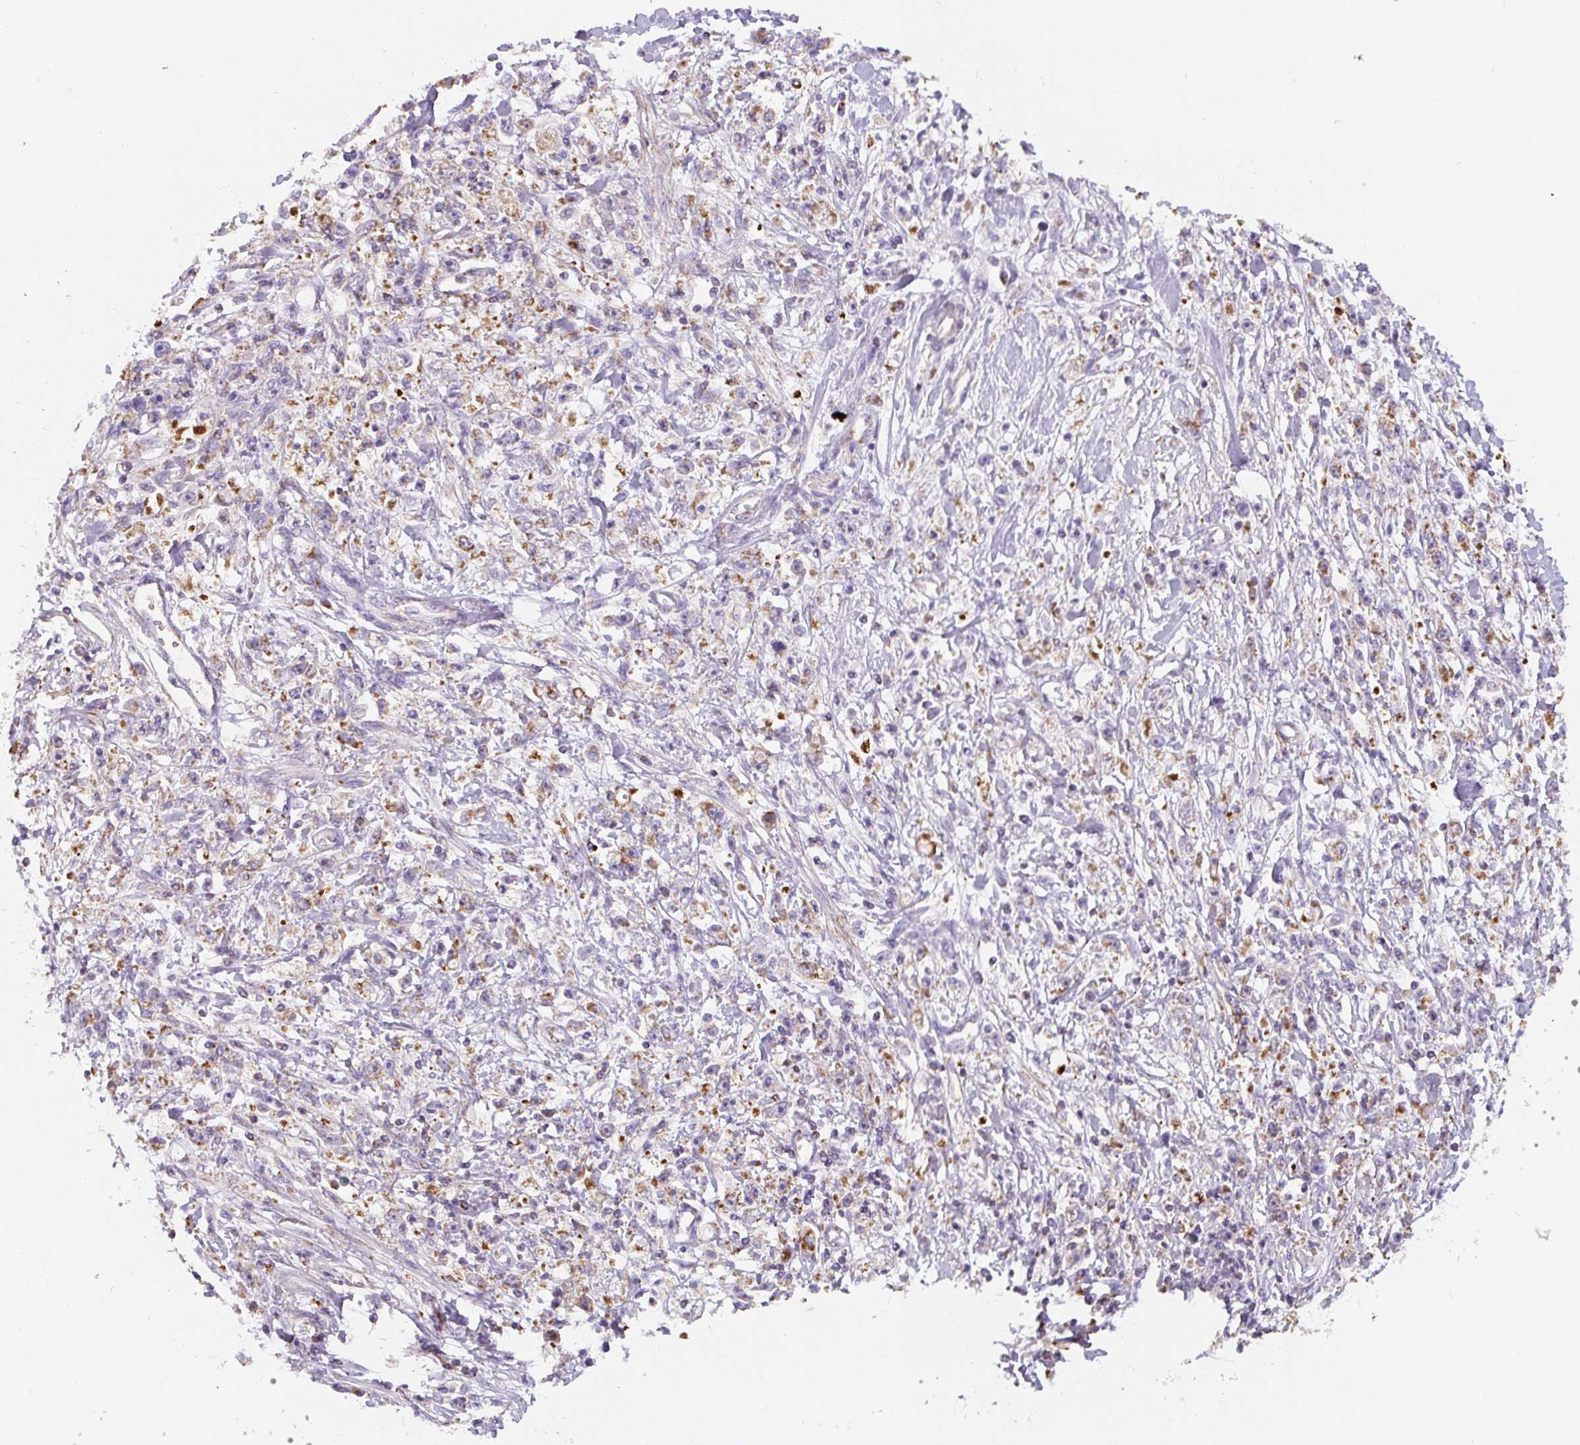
{"staining": {"intensity": "moderate", "quantity": "25%-75%", "location": "cytoplasmic/membranous"}, "tissue": "stomach cancer", "cell_type": "Tumor cells", "image_type": "cancer", "snomed": [{"axis": "morphology", "description": "Adenocarcinoma, NOS"}, {"axis": "topography", "description": "Stomach"}], "caption": "The image shows immunohistochemical staining of adenocarcinoma (stomach). There is moderate cytoplasmic/membranous staining is seen in approximately 25%-75% of tumor cells.", "gene": "MT-CO2", "patient": {"sex": "female", "age": 59}}